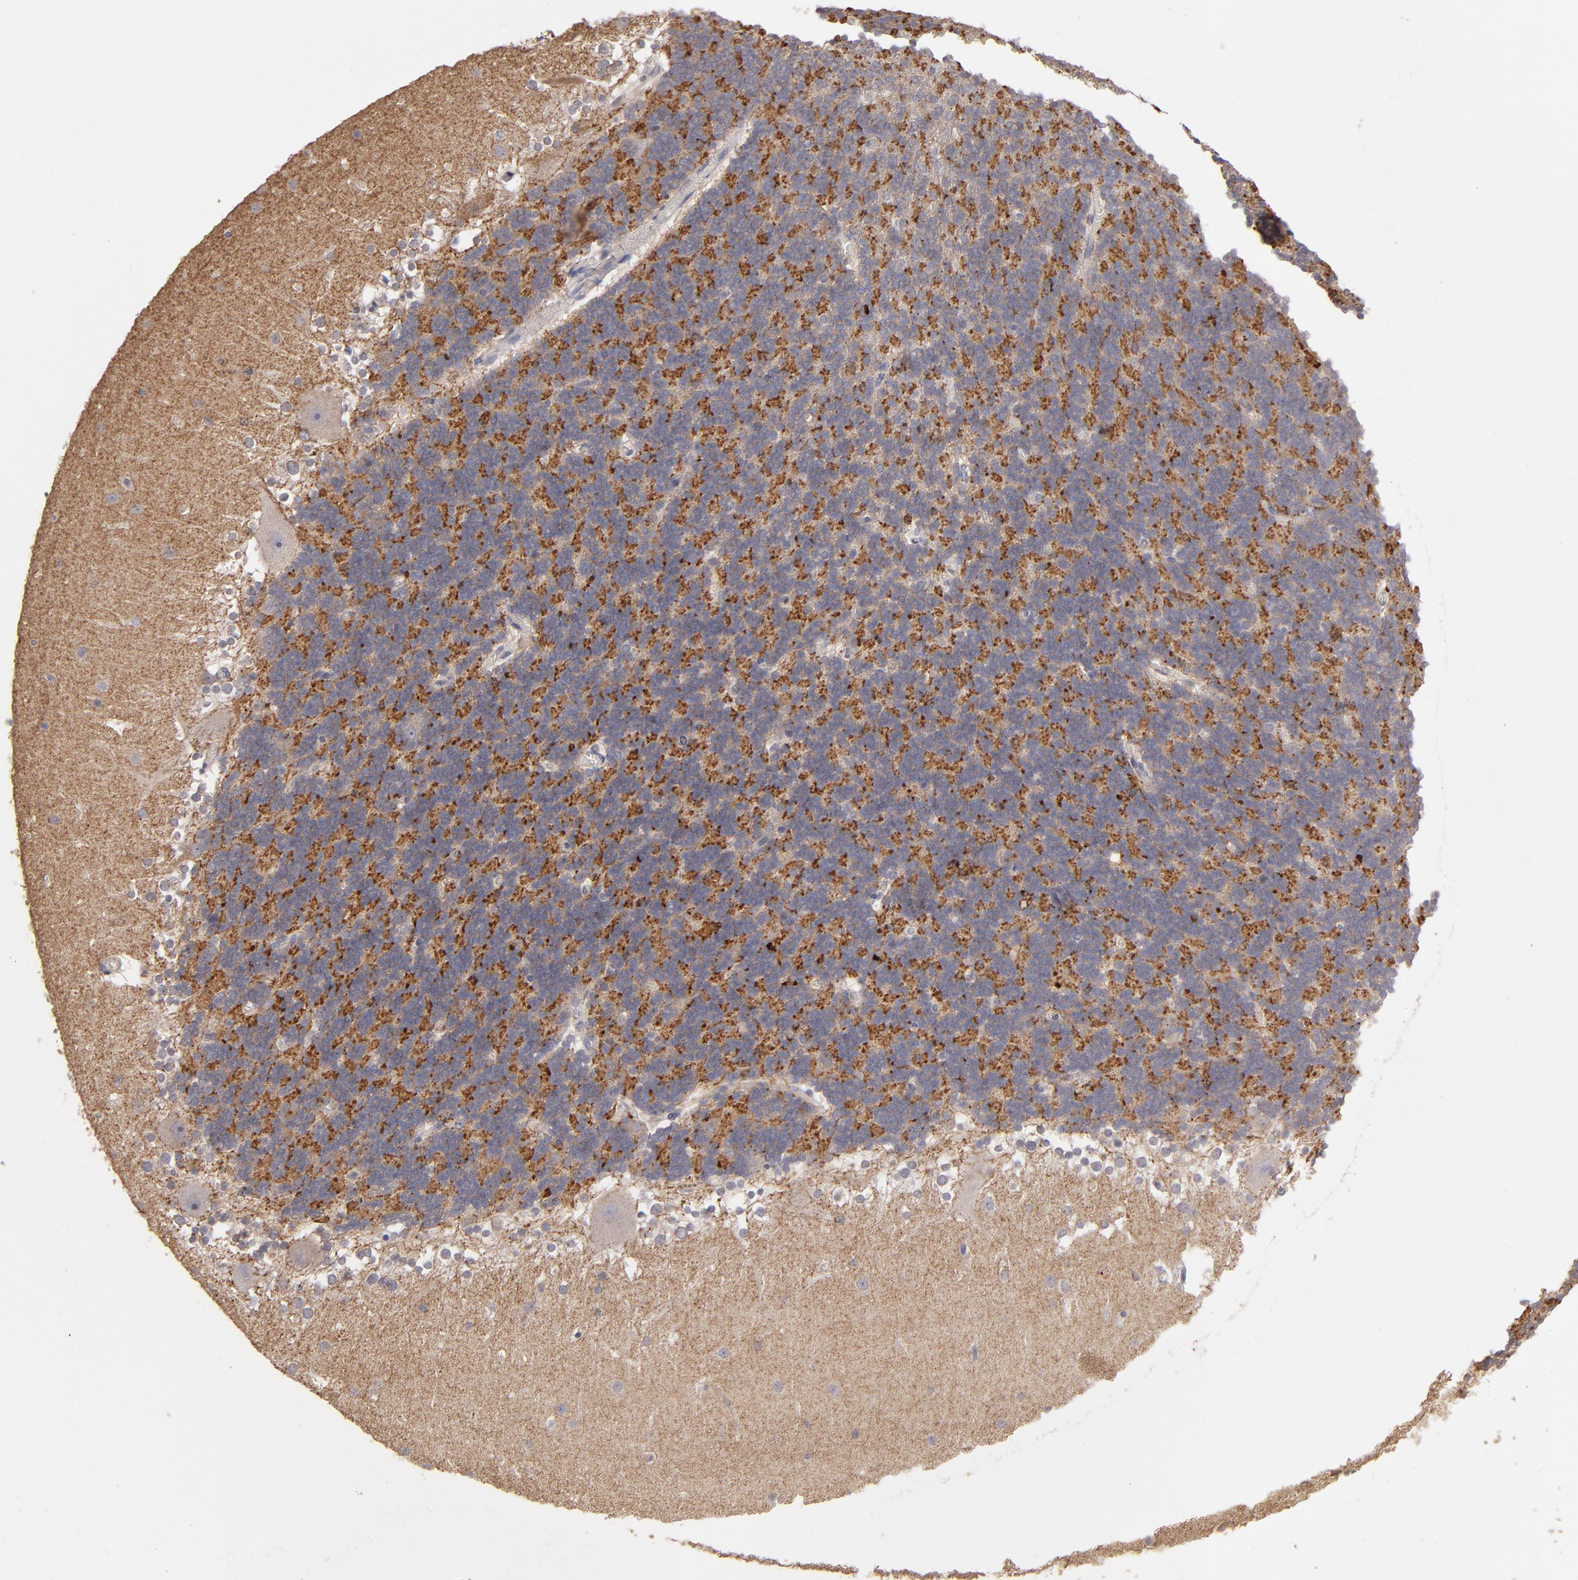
{"staining": {"intensity": "moderate", "quantity": ">75%", "location": "cytoplasmic/membranous"}, "tissue": "cerebellum", "cell_type": "Cells in granular layer", "image_type": "normal", "snomed": [{"axis": "morphology", "description": "Normal tissue, NOS"}, {"axis": "topography", "description": "Cerebellum"}], "caption": "Immunohistochemistry image of benign cerebellum: cerebellum stained using immunohistochemistry (IHC) displays medium levels of moderate protein expression localized specifically in the cytoplasmic/membranous of cells in granular layer, appearing as a cytoplasmic/membranous brown color.", "gene": "SERPINA7", "patient": {"sex": "female", "age": 19}}